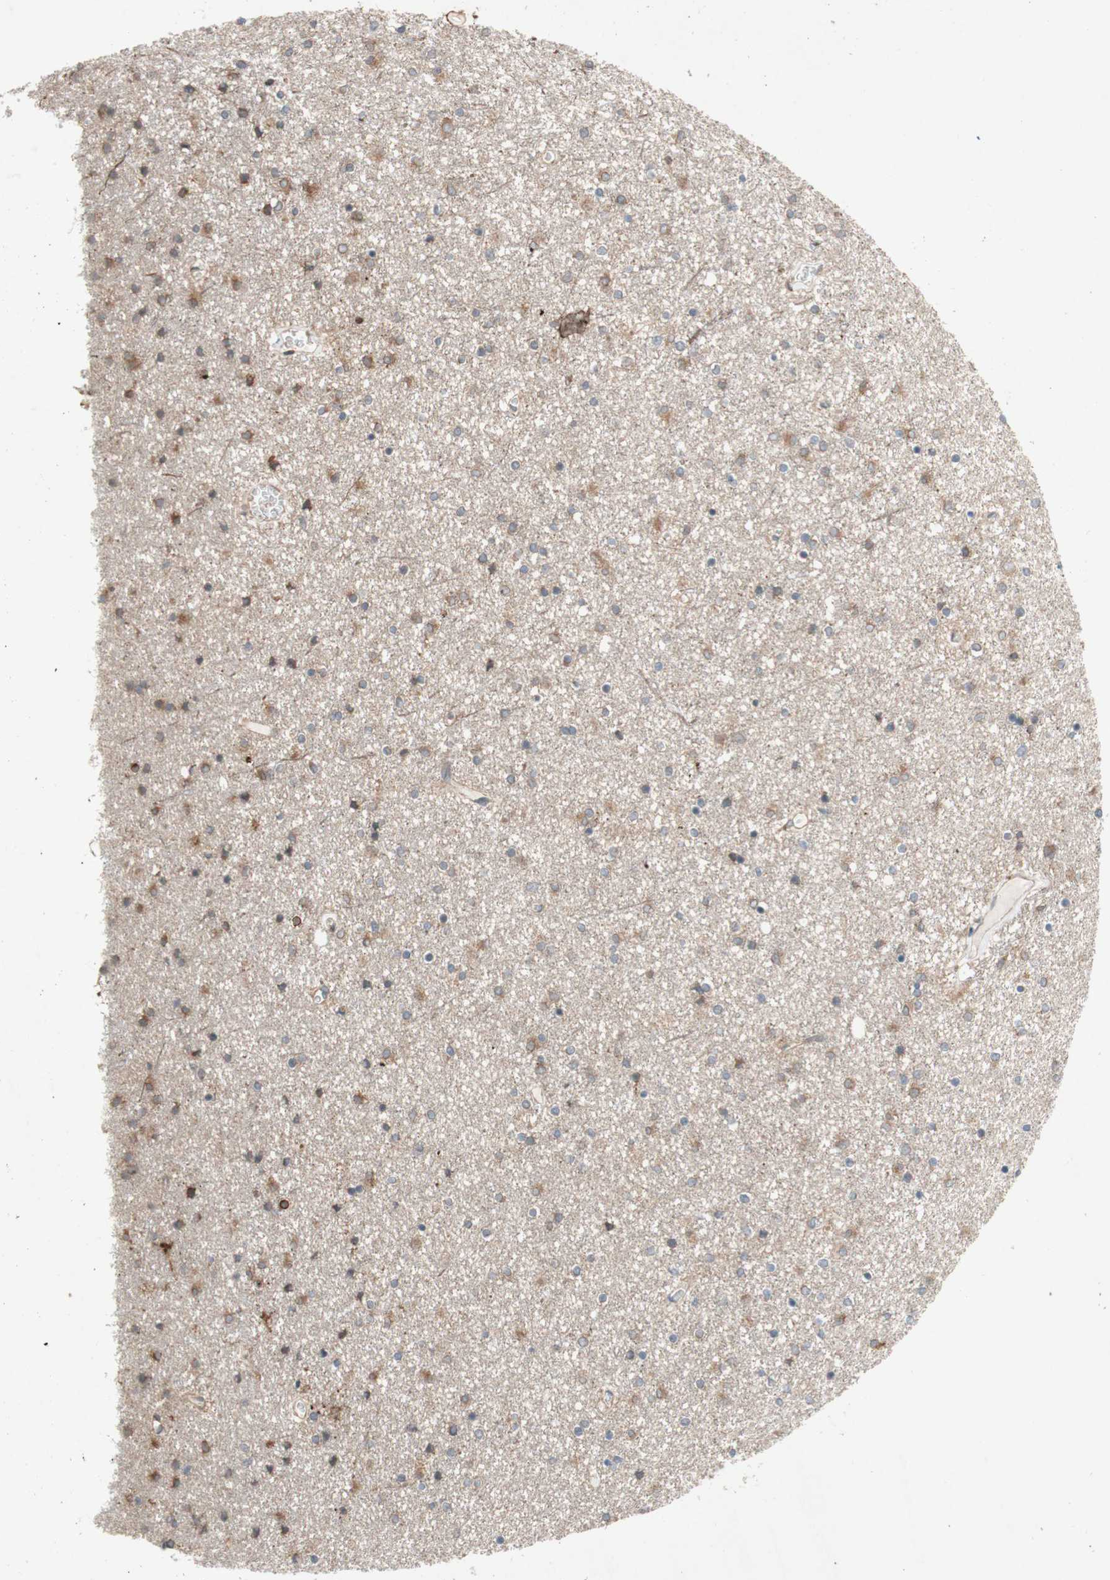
{"staining": {"intensity": "moderate", "quantity": "25%-75%", "location": "cytoplasmic/membranous"}, "tissue": "caudate", "cell_type": "Glial cells", "image_type": "normal", "snomed": [{"axis": "morphology", "description": "Normal tissue, NOS"}, {"axis": "topography", "description": "Lateral ventricle wall"}], "caption": "Brown immunohistochemical staining in unremarkable human caudate displays moderate cytoplasmic/membranous expression in about 25%-75% of glial cells.", "gene": "SOCS2", "patient": {"sex": "female", "age": 54}}